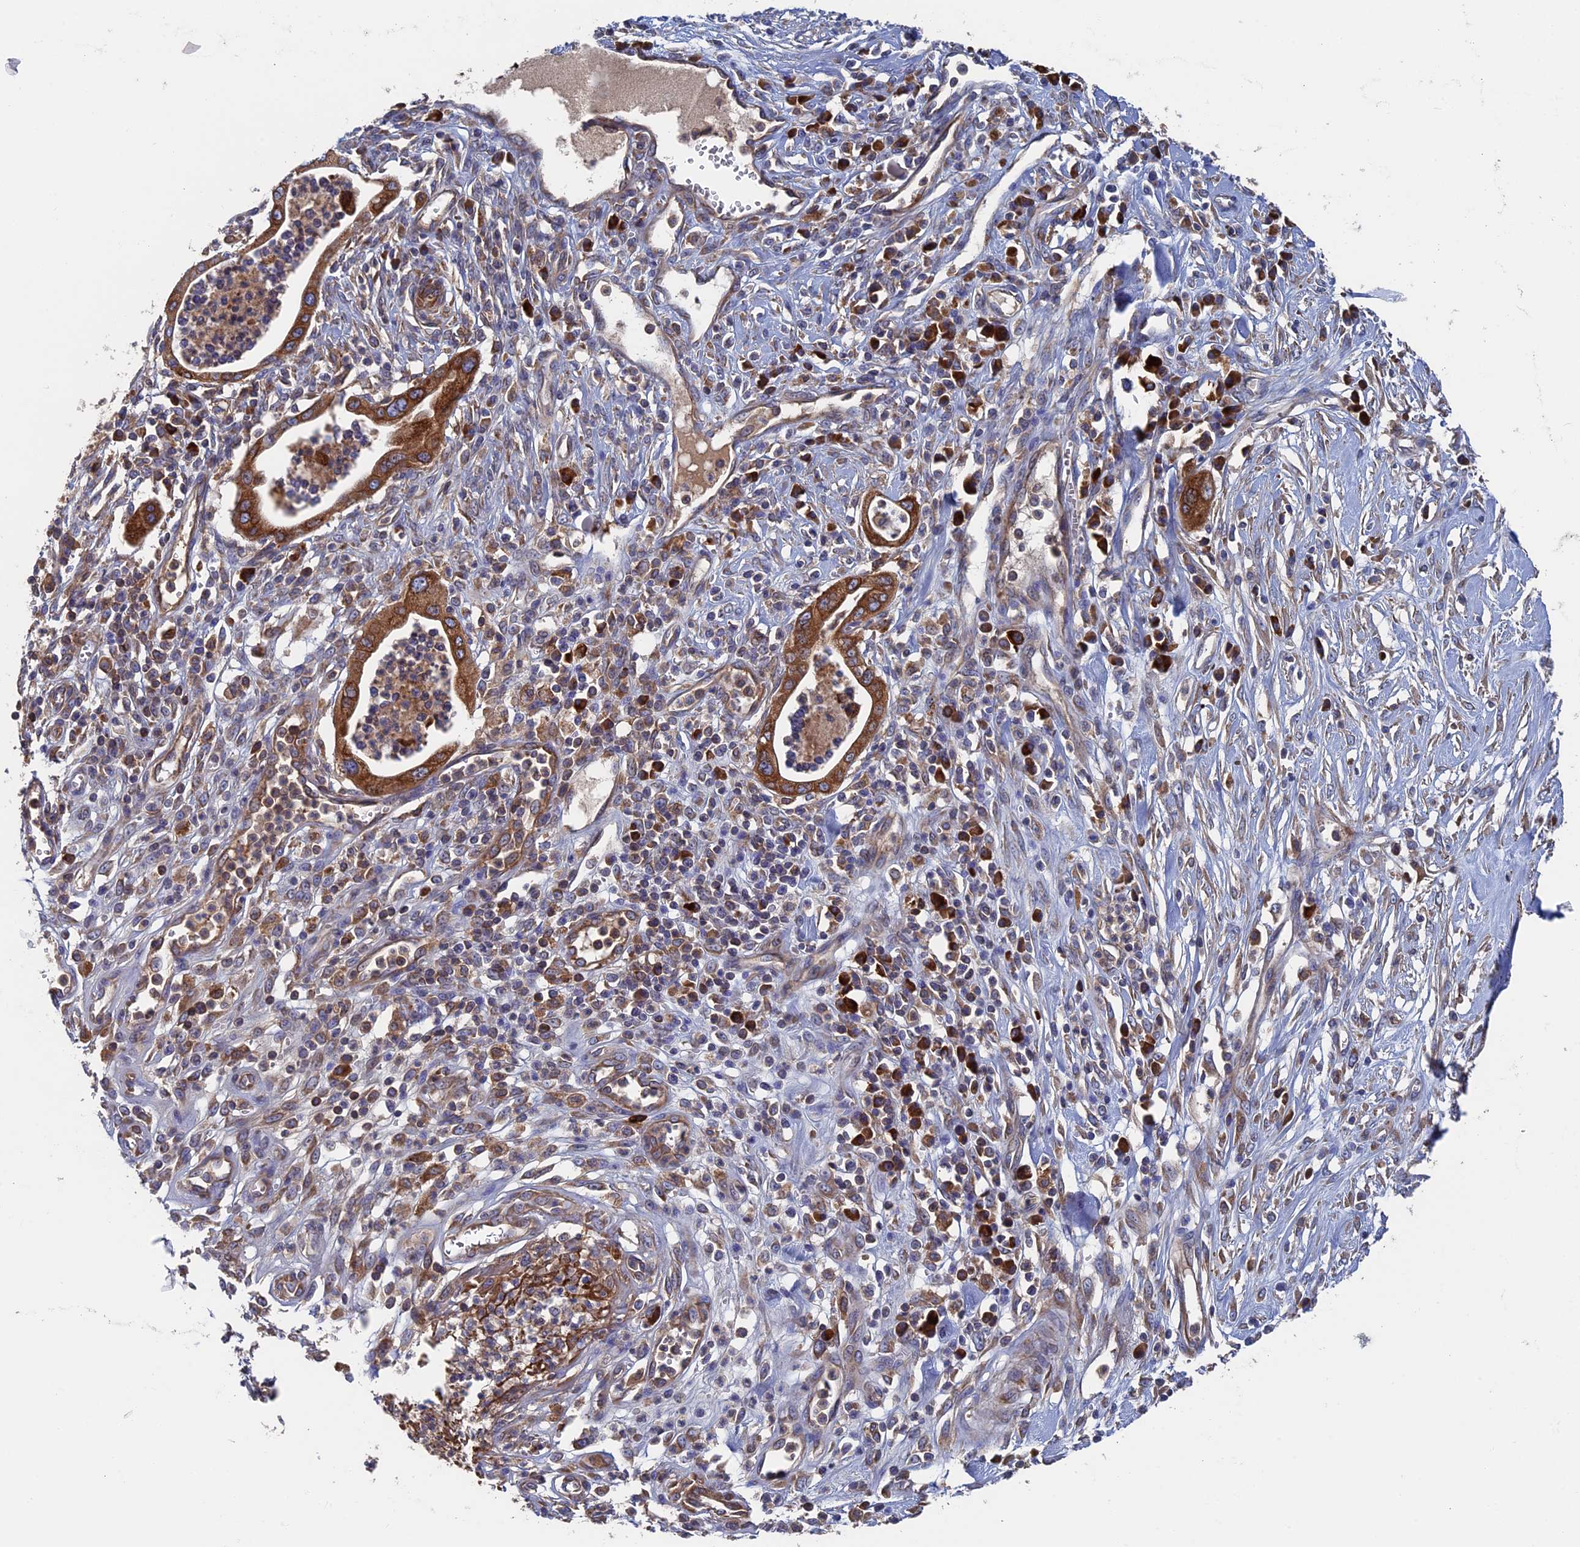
{"staining": {"intensity": "strong", "quantity": ">75%", "location": "cytoplasmic/membranous"}, "tissue": "pancreatic cancer", "cell_type": "Tumor cells", "image_type": "cancer", "snomed": [{"axis": "morphology", "description": "Adenocarcinoma, NOS"}, {"axis": "topography", "description": "Pancreas"}], "caption": "An IHC photomicrograph of neoplastic tissue is shown. Protein staining in brown highlights strong cytoplasmic/membranous positivity in pancreatic adenocarcinoma within tumor cells.", "gene": "DNAJC3", "patient": {"sex": "male", "age": 68}}